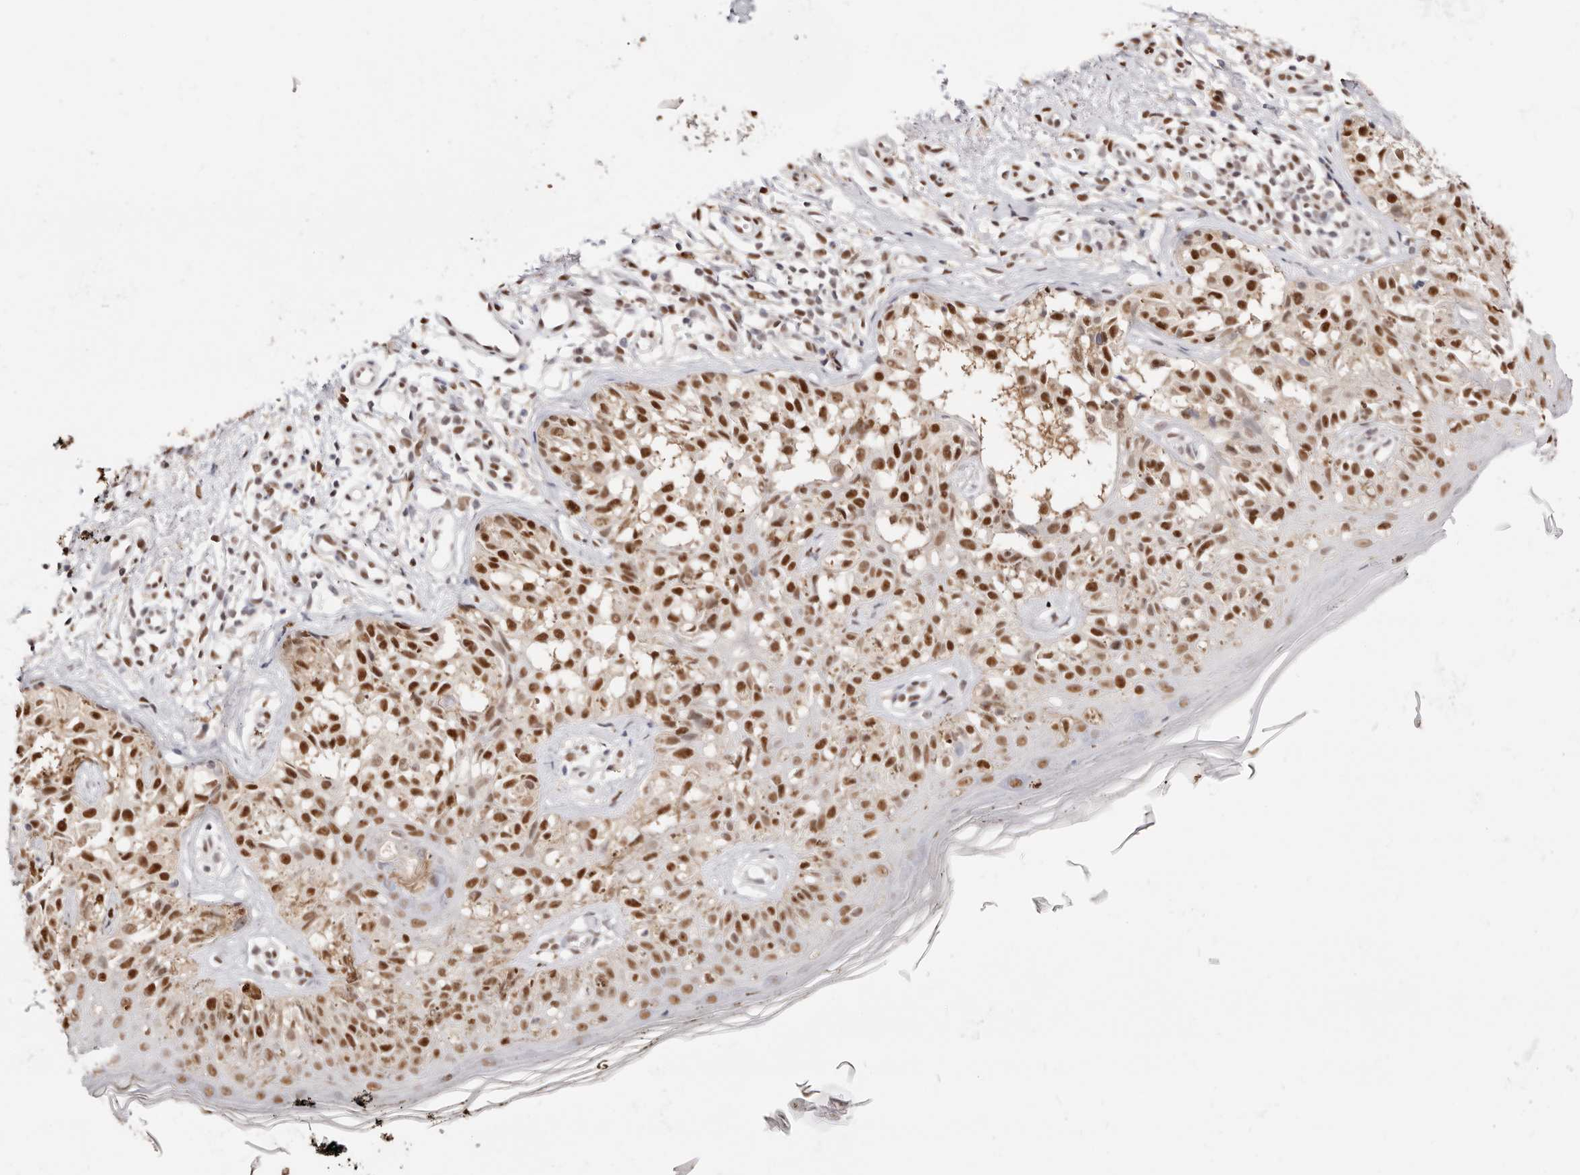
{"staining": {"intensity": "moderate", "quantity": ">75%", "location": "nuclear"}, "tissue": "melanoma", "cell_type": "Tumor cells", "image_type": "cancer", "snomed": [{"axis": "morphology", "description": "Malignant melanoma, NOS"}, {"axis": "topography", "description": "Skin"}], "caption": "Protein staining by IHC demonstrates moderate nuclear positivity in approximately >75% of tumor cells in malignant melanoma.", "gene": "TKT", "patient": {"sex": "female", "age": 50}}